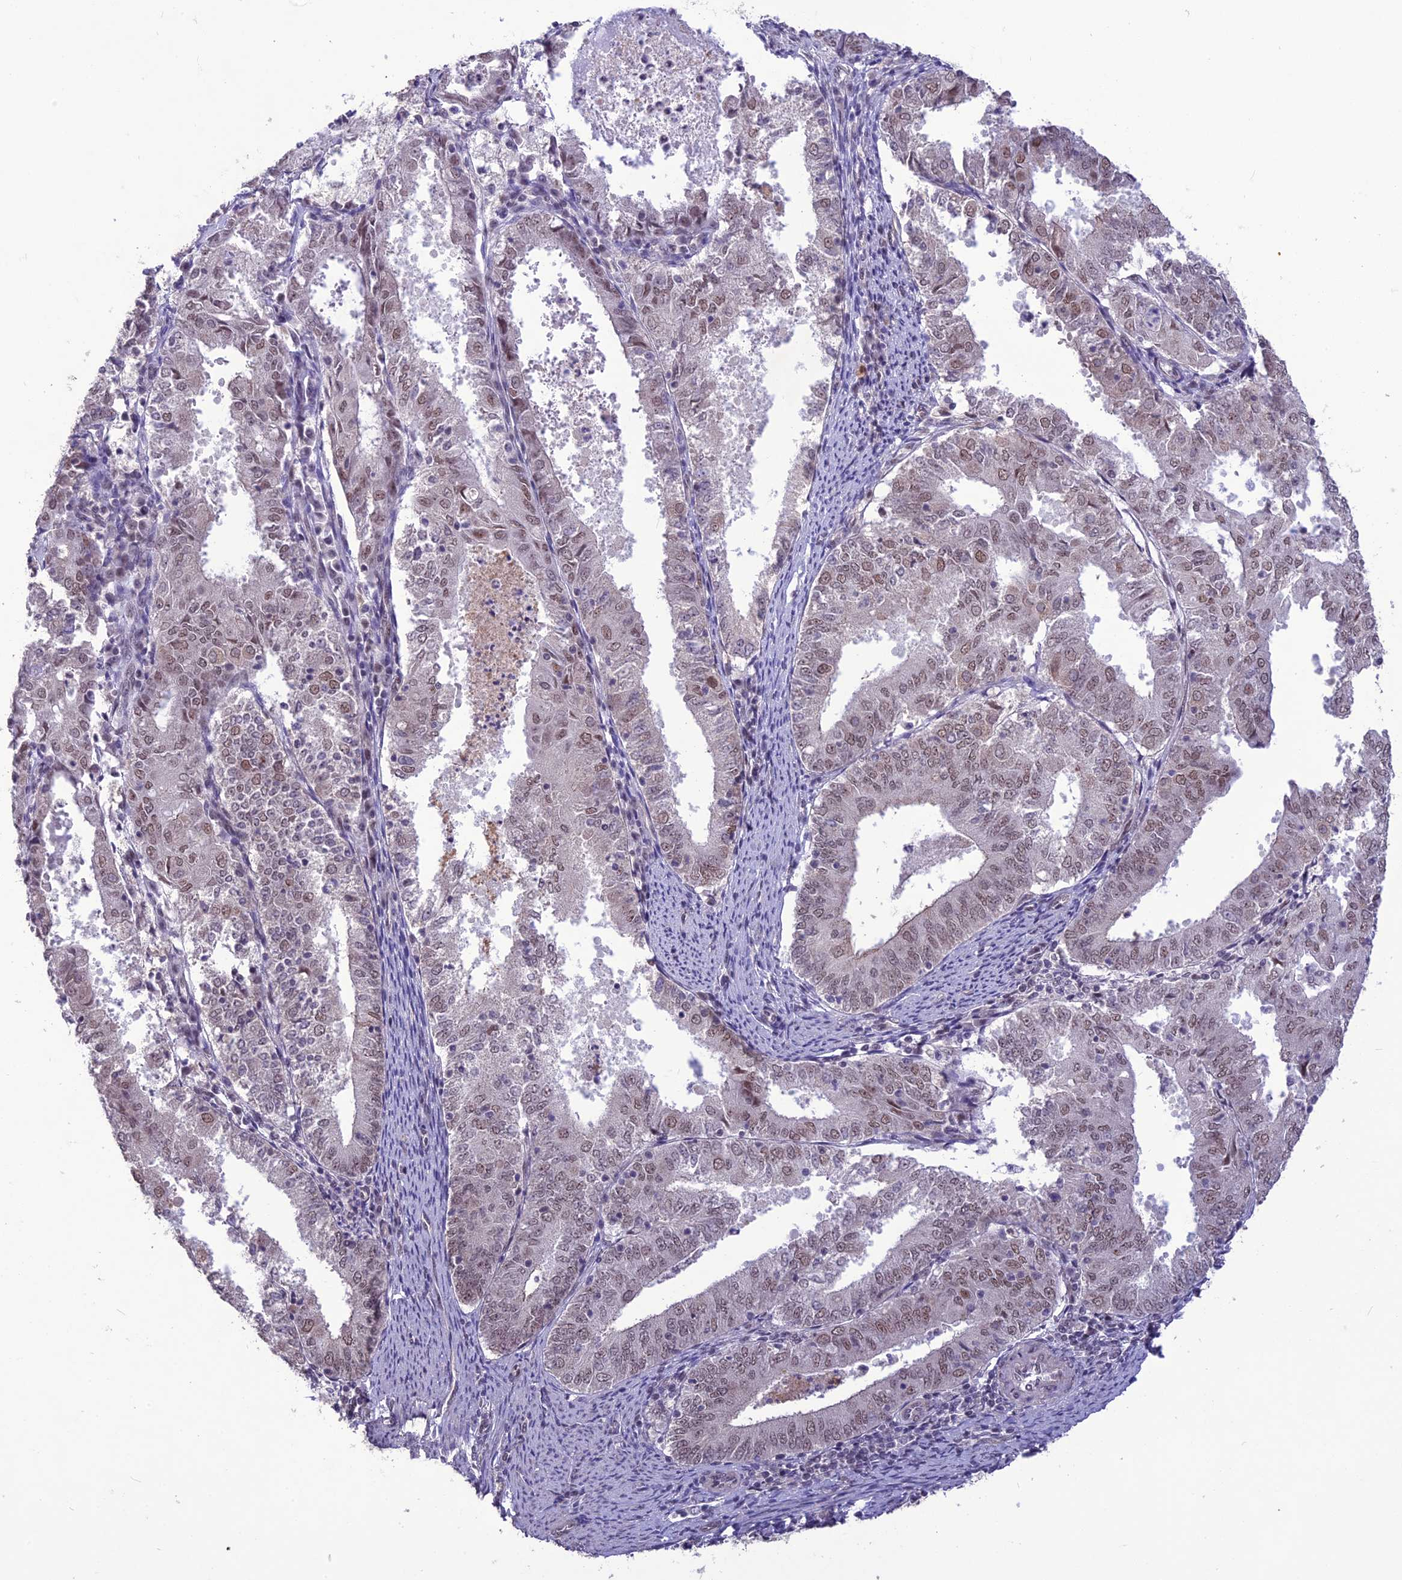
{"staining": {"intensity": "weak", "quantity": ">75%", "location": "nuclear"}, "tissue": "endometrial cancer", "cell_type": "Tumor cells", "image_type": "cancer", "snomed": [{"axis": "morphology", "description": "Adenocarcinoma, NOS"}, {"axis": "topography", "description": "Endometrium"}], "caption": "This photomicrograph demonstrates immunohistochemistry (IHC) staining of human endometrial cancer, with low weak nuclear positivity in about >75% of tumor cells.", "gene": "DIS3", "patient": {"sex": "female", "age": 57}}